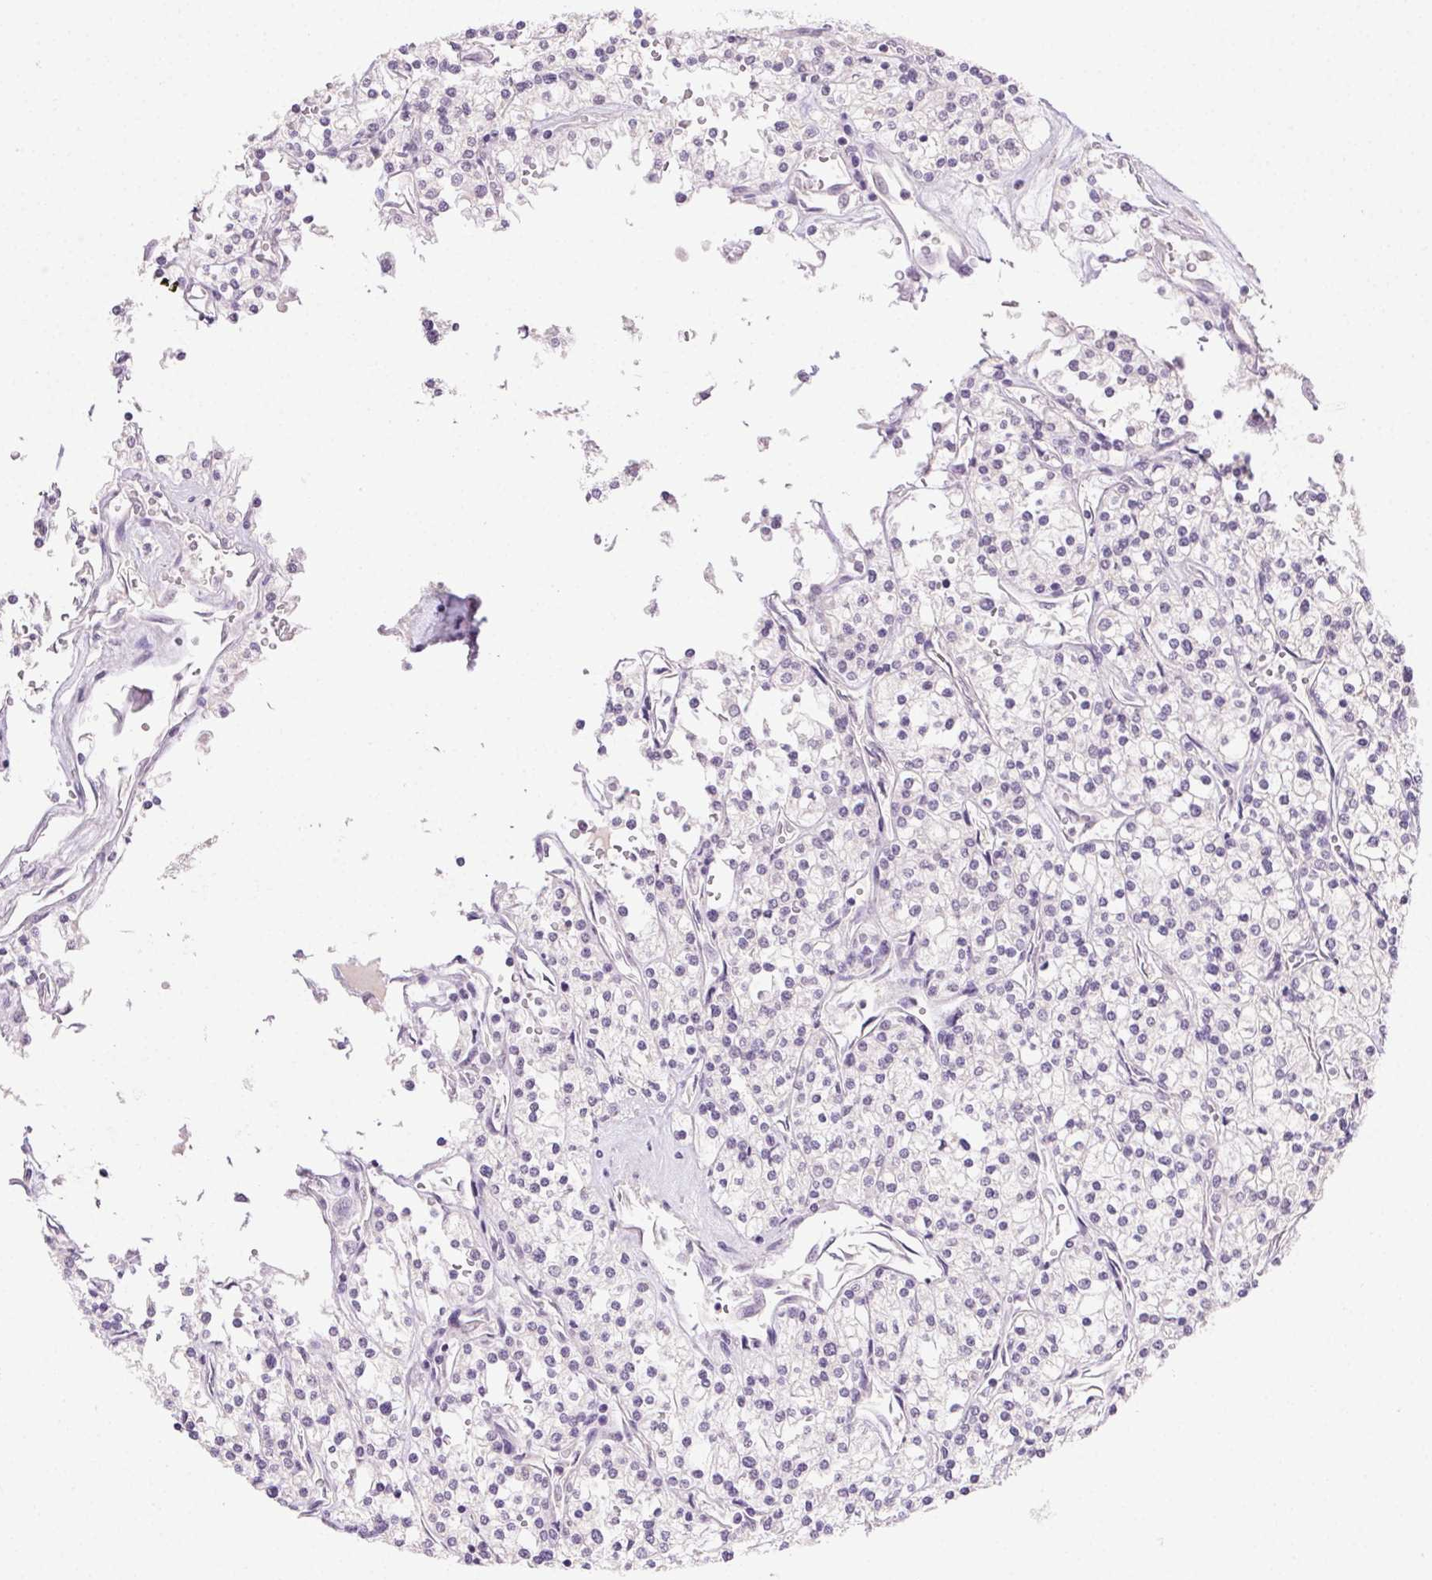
{"staining": {"intensity": "negative", "quantity": "none", "location": "none"}, "tissue": "renal cancer", "cell_type": "Tumor cells", "image_type": "cancer", "snomed": [{"axis": "morphology", "description": "Adenocarcinoma, NOS"}, {"axis": "topography", "description": "Kidney"}], "caption": "Renal cancer stained for a protein using immunohistochemistry (IHC) displays no expression tumor cells.", "gene": "CLDN10", "patient": {"sex": "male", "age": 80}}